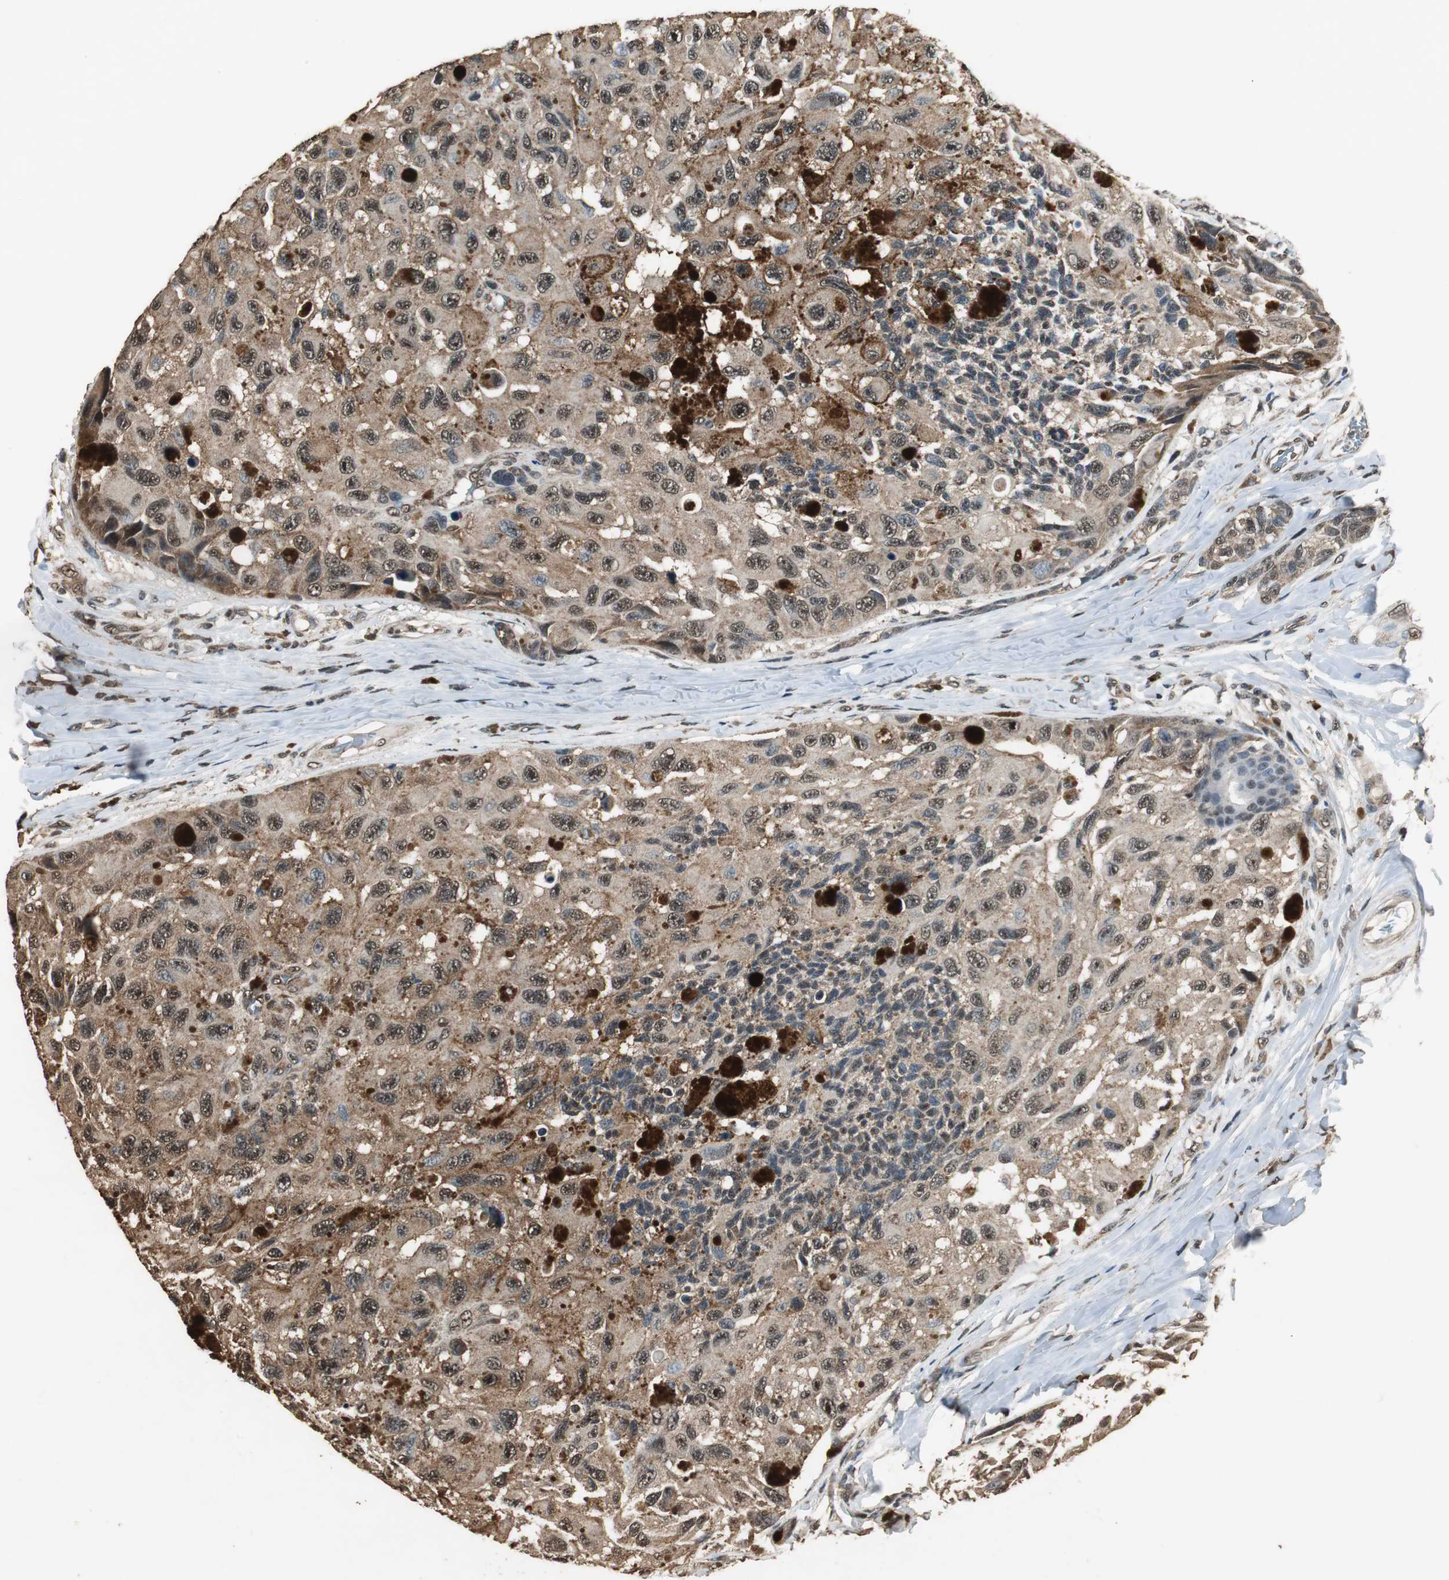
{"staining": {"intensity": "moderate", "quantity": ">75%", "location": "cytoplasmic/membranous,nuclear"}, "tissue": "melanoma", "cell_type": "Tumor cells", "image_type": "cancer", "snomed": [{"axis": "morphology", "description": "Malignant melanoma, NOS"}, {"axis": "topography", "description": "Skin"}], "caption": "Brown immunohistochemical staining in melanoma reveals moderate cytoplasmic/membranous and nuclear positivity in about >75% of tumor cells. The protein of interest is shown in brown color, while the nuclei are stained blue.", "gene": "PPP1R13B", "patient": {"sex": "female", "age": 73}}